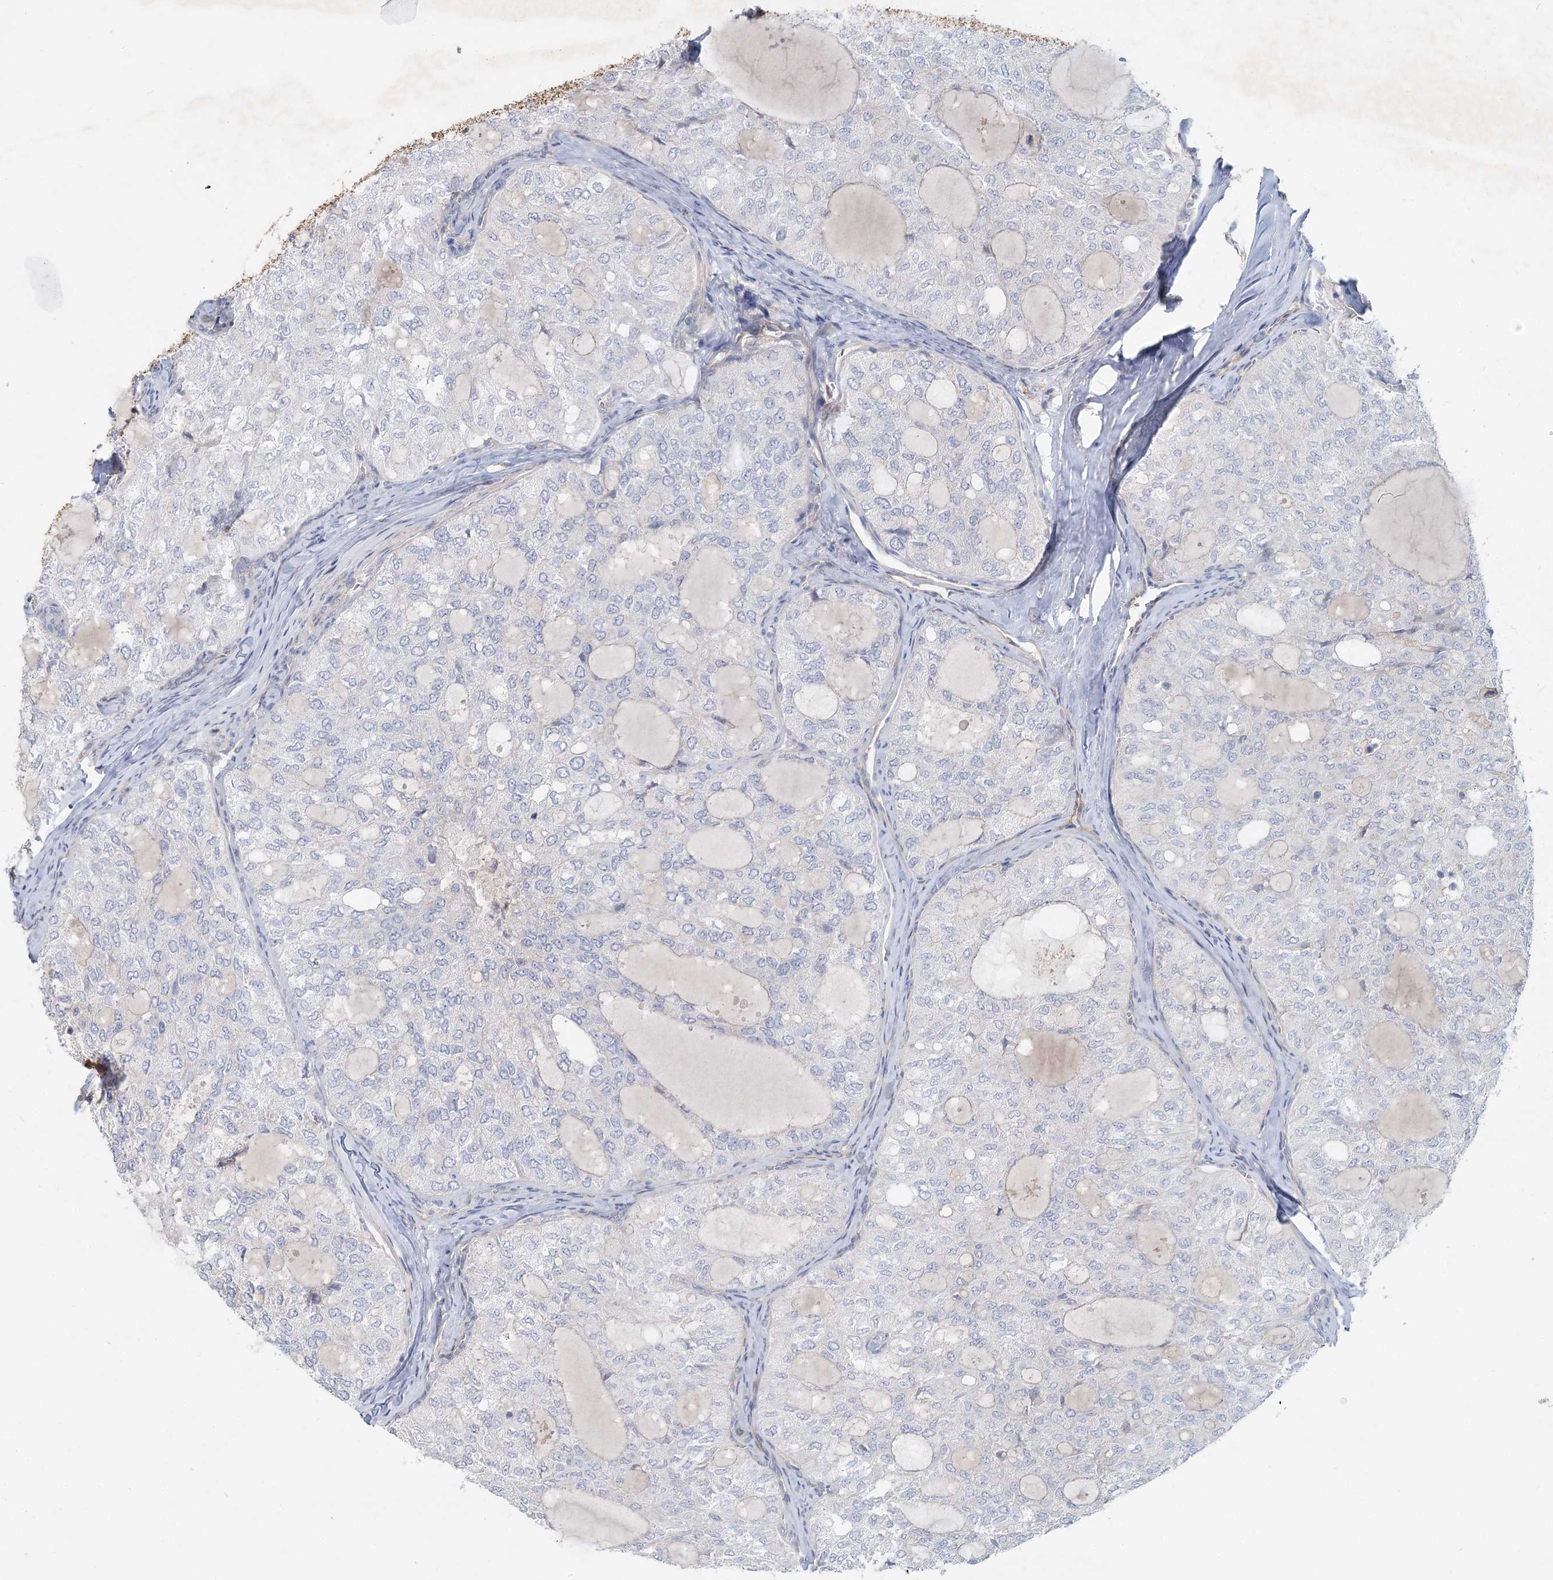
{"staining": {"intensity": "negative", "quantity": "none", "location": "none"}, "tissue": "thyroid cancer", "cell_type": "Tumor cells", "image_type": "cancer", "snomed": [{"axis": "morphology", "description": "Follicular adenoma carcinoma, NOS"}, {"axis": "topography", "description": "Thyroid gland"}], "caption": "Thyroid follicular adenoma carcinoma stained for a protein using immunohistochemistry (IHC) reveals no staining tumor cells.", "gene": "DNMBP", "patient": {"sex": "male", "age": 75}}